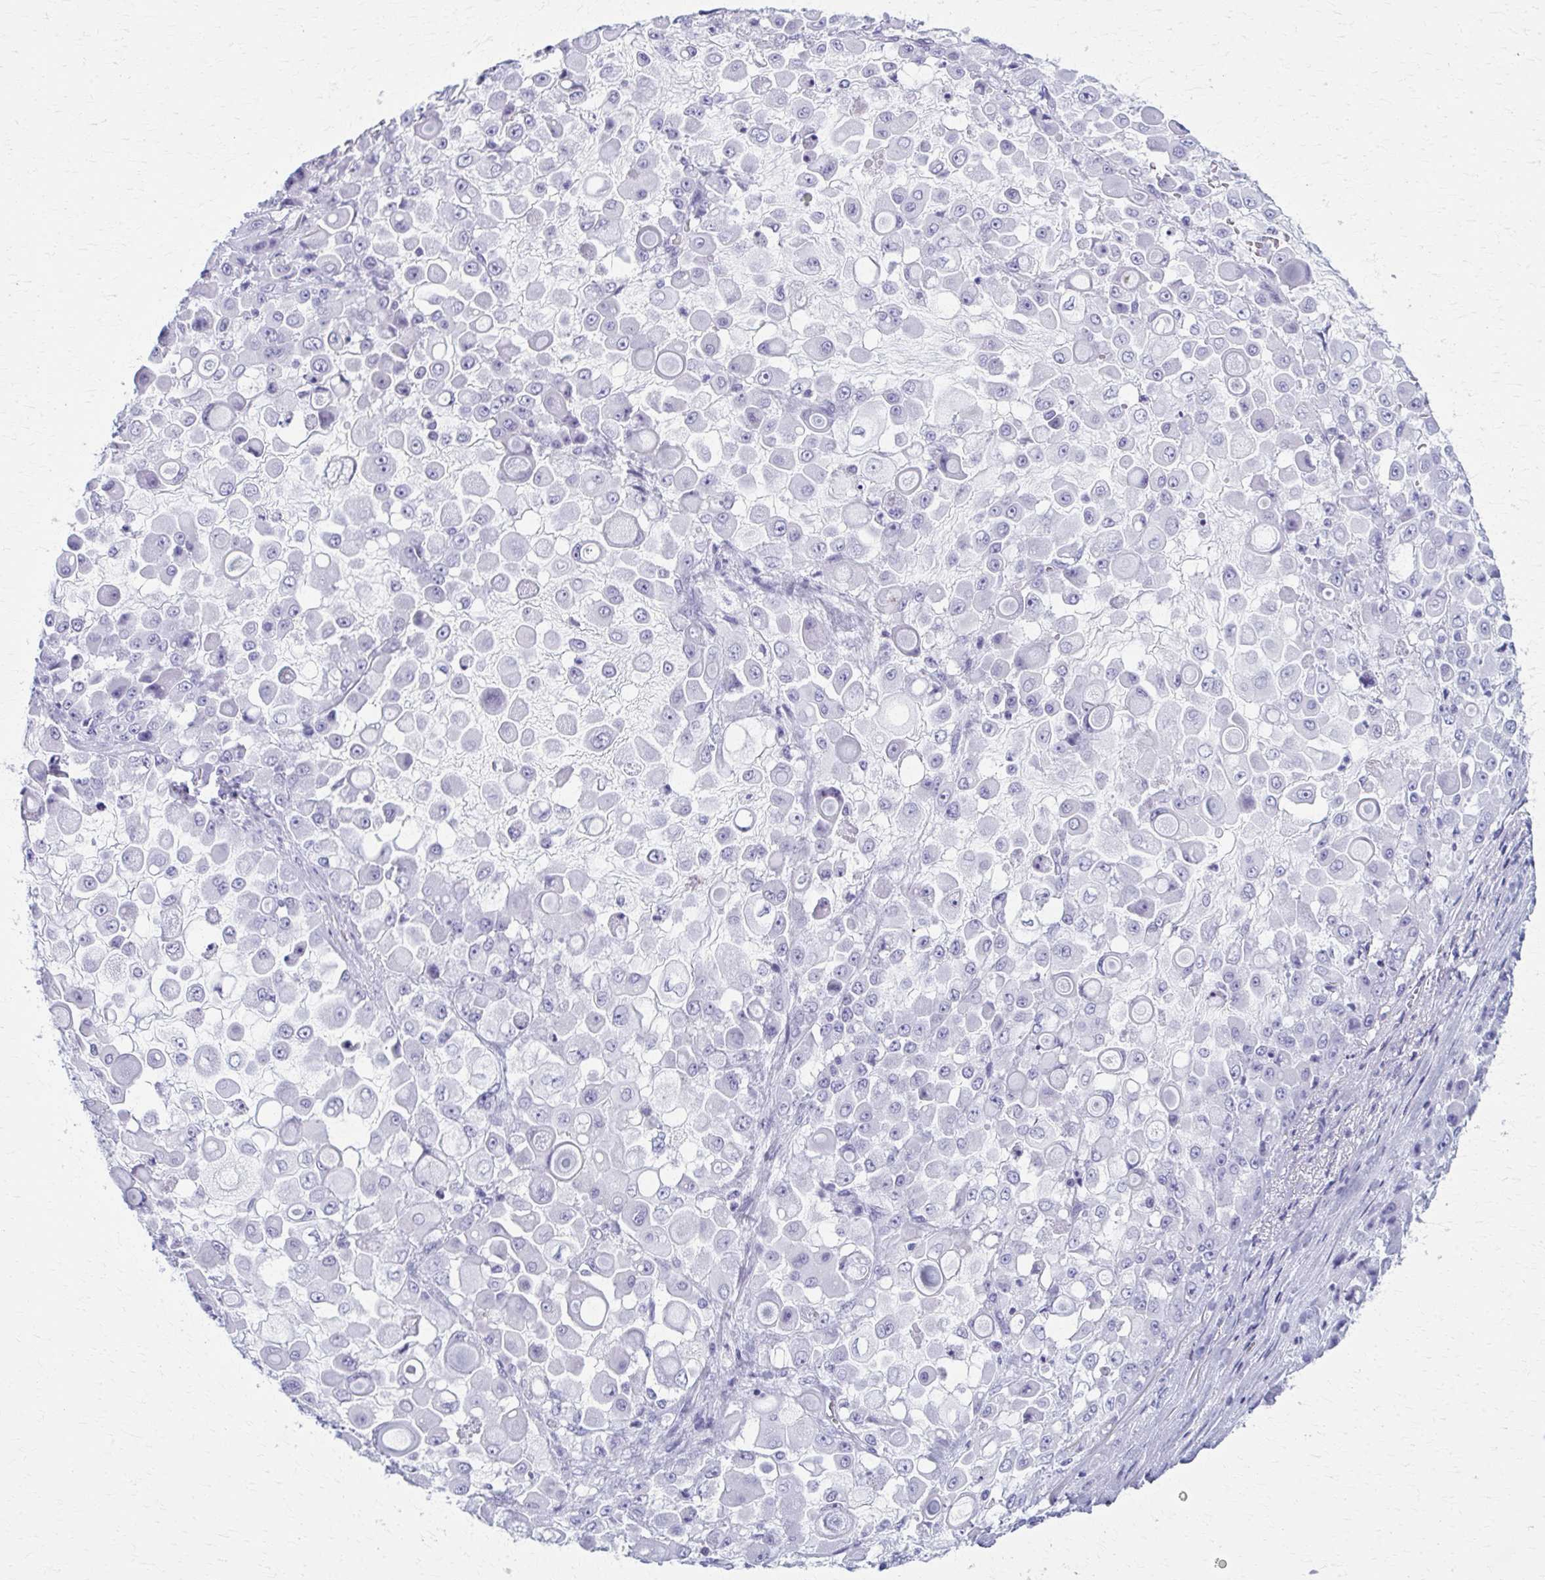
{"staining": {"intensity": "negative", "quantity": "none", "location": "none"}, "tissue": "stomach cancer", "cell_type": "Tumor cells", "image_type": "cancer", "snomed": [{"axis": "morphology", "description": "Adenocarcinoma, NOS"}, {"axis": "topography", "description": "Stomach"}], "caption": "This is an IHC image of human stomach cancer. There is no staining in tumor cells.", "gene": "MPLKIP", "patient": {"sex": "female", "age": 76}}